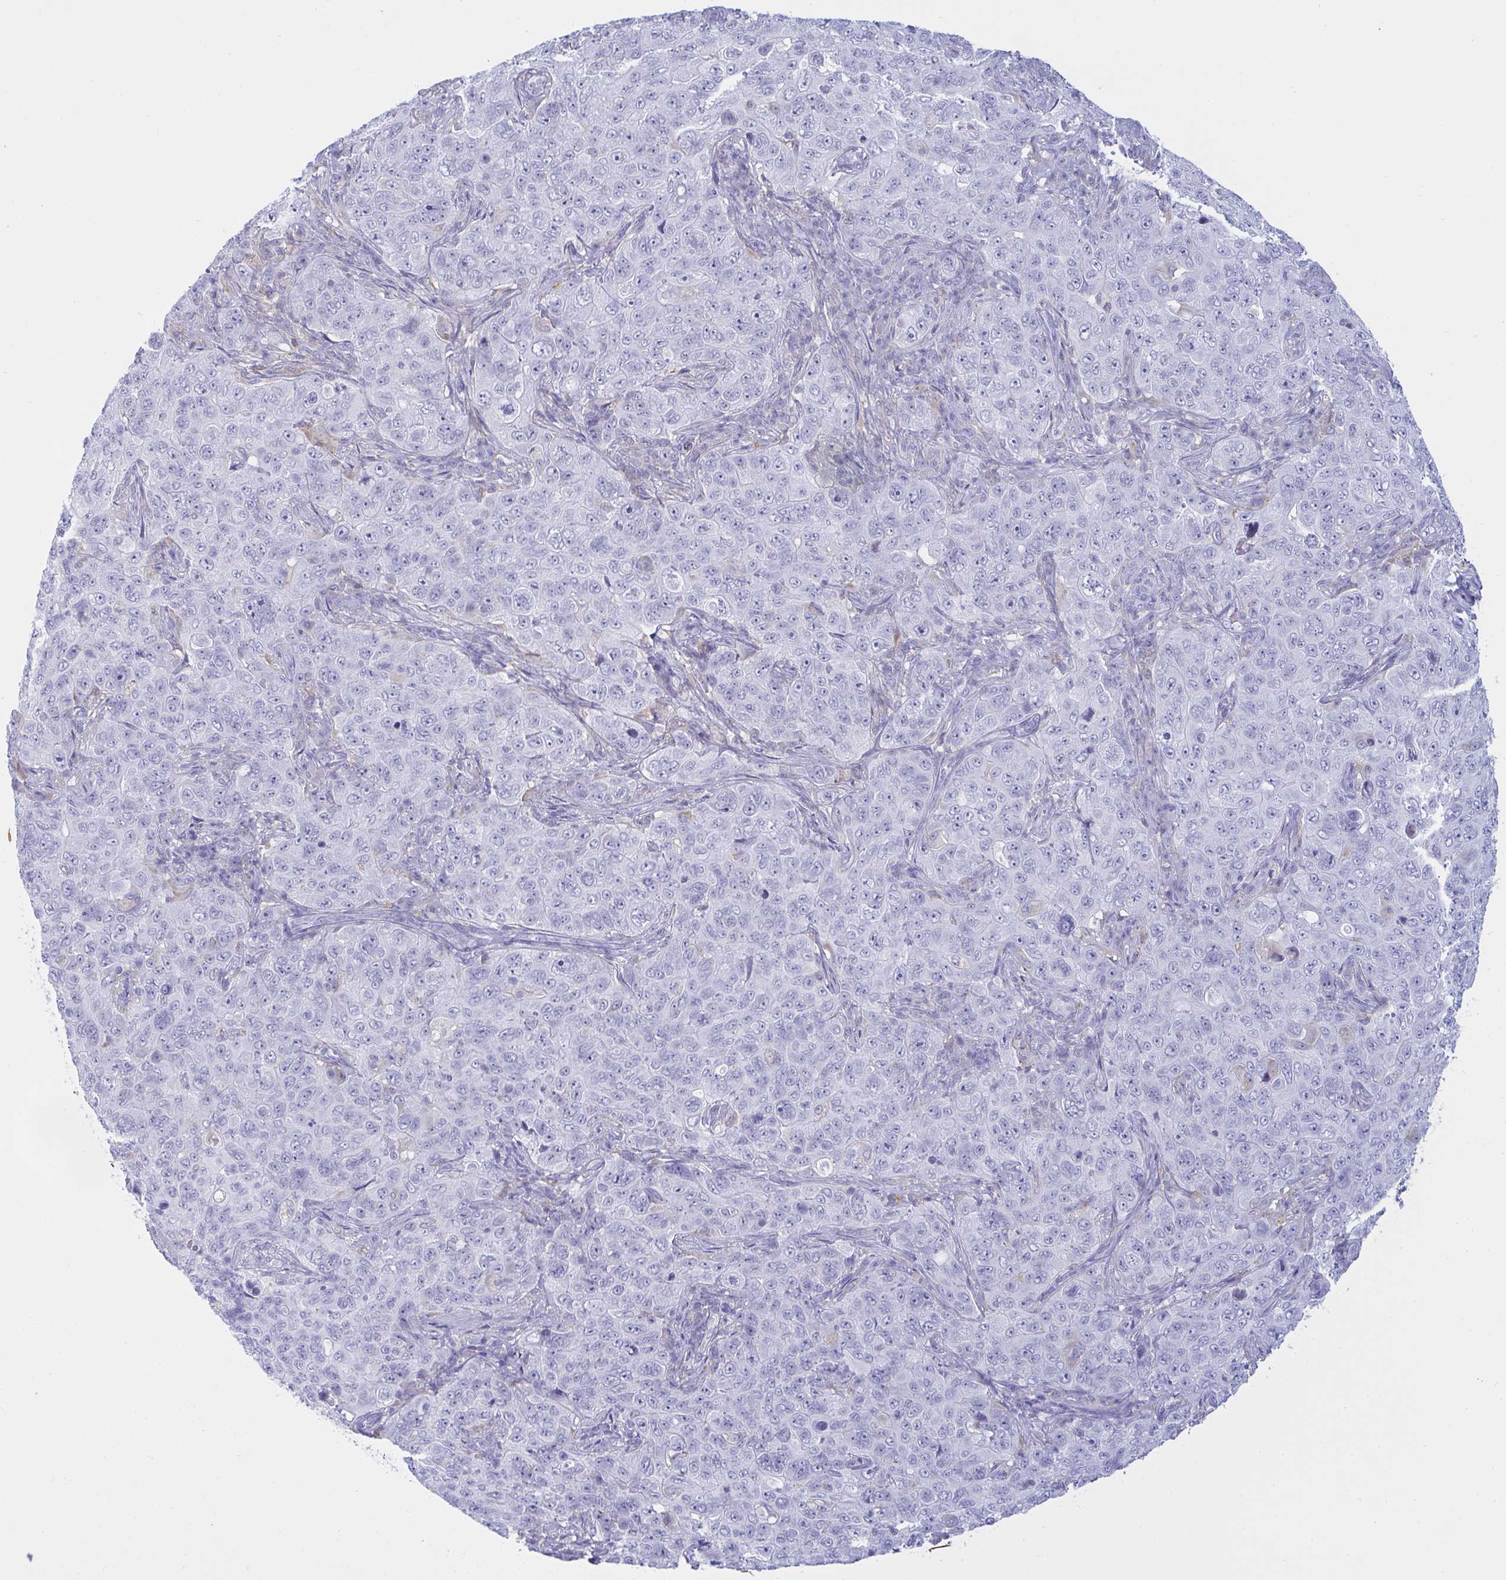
{"staining": {"intensity": "negative", "quantity": "none", "location": "none"}, "tissue": "pancreatic cancer", "cell_type": "Tumor cells", "image_type": "cancer", "snomed": [{"axis": "morphology", "description": "Adenocarcinoma, NOS"}, {"axis": "topography", "description": "Pancreas"}], "caption": "Human pancreatic adenocarcinoma stained for a protein using IHC shows no expression in tumor cells.", "gene": "MYO1F", "patient": {"sex": "male", "age": 68}}